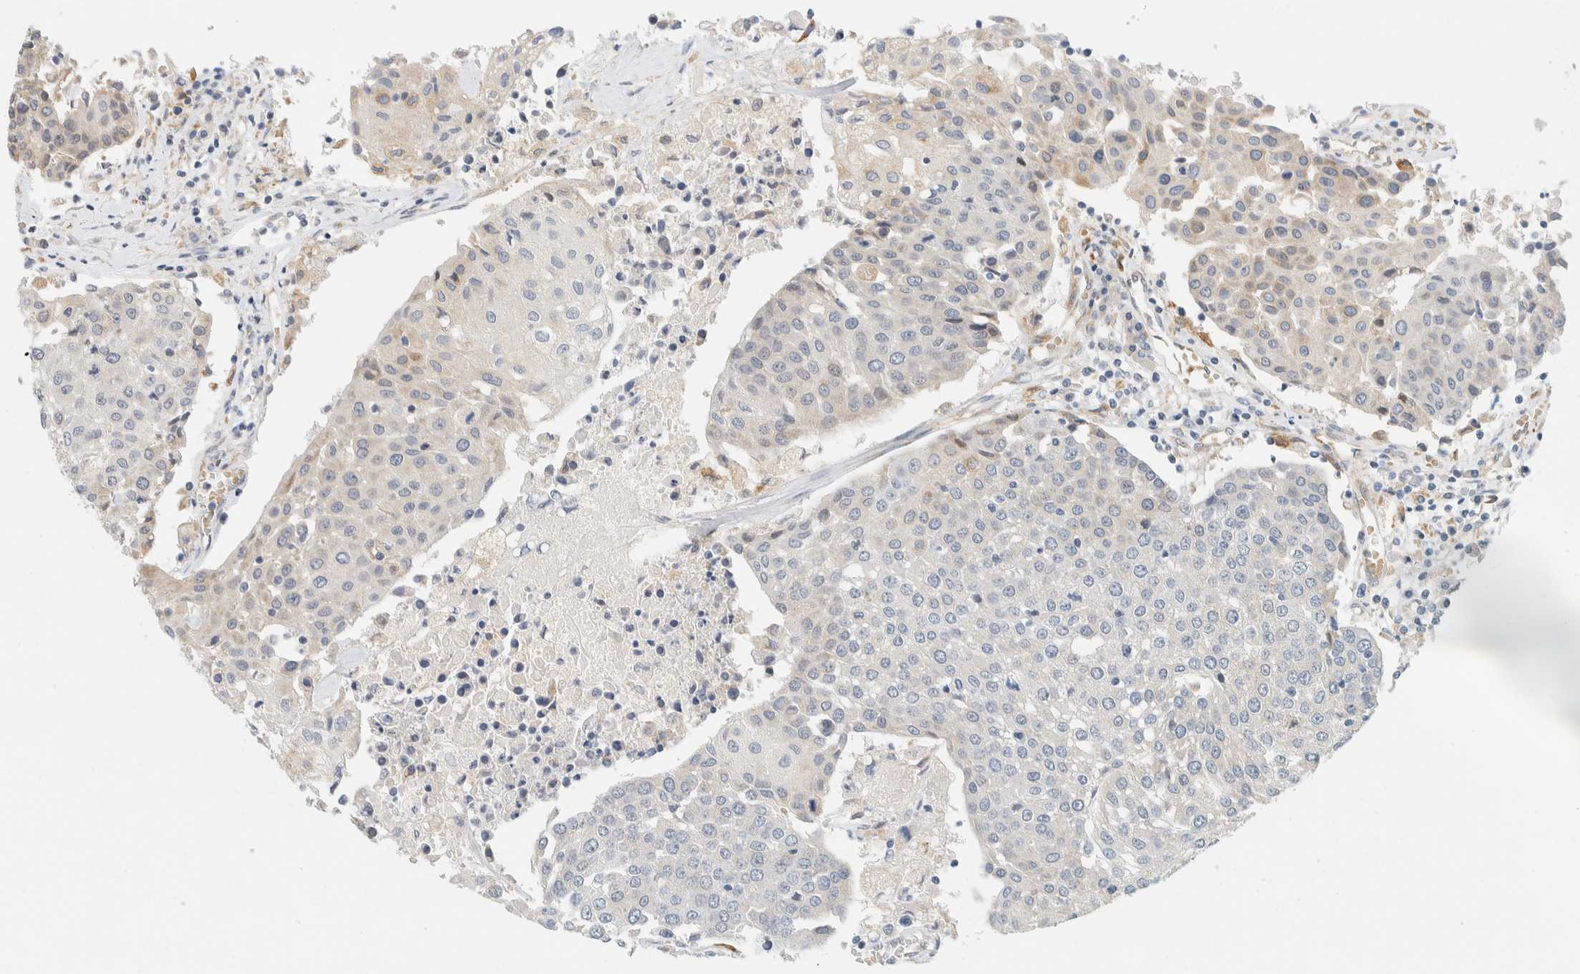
{"staining": {"intensity": "weak", "quantity": "<25%", "location": "cytoplasmic/membranous"}, "tissue": "urothelial cancer", "cell_type": "Tumor cells", "image_type": "cancer", "snomed": [{"axis": "morphology", "description": "Urothelial carcinoma, High grade"}, {"axis": "topography", "description": "Urinary bladder"}], "caption": "A micrograph of high-grade urothelial carcinoma stained for a protein shows no brown staining in tumor cells.", "gene": "SUMF2", "patient": {"sex": "female", "age": 85}}